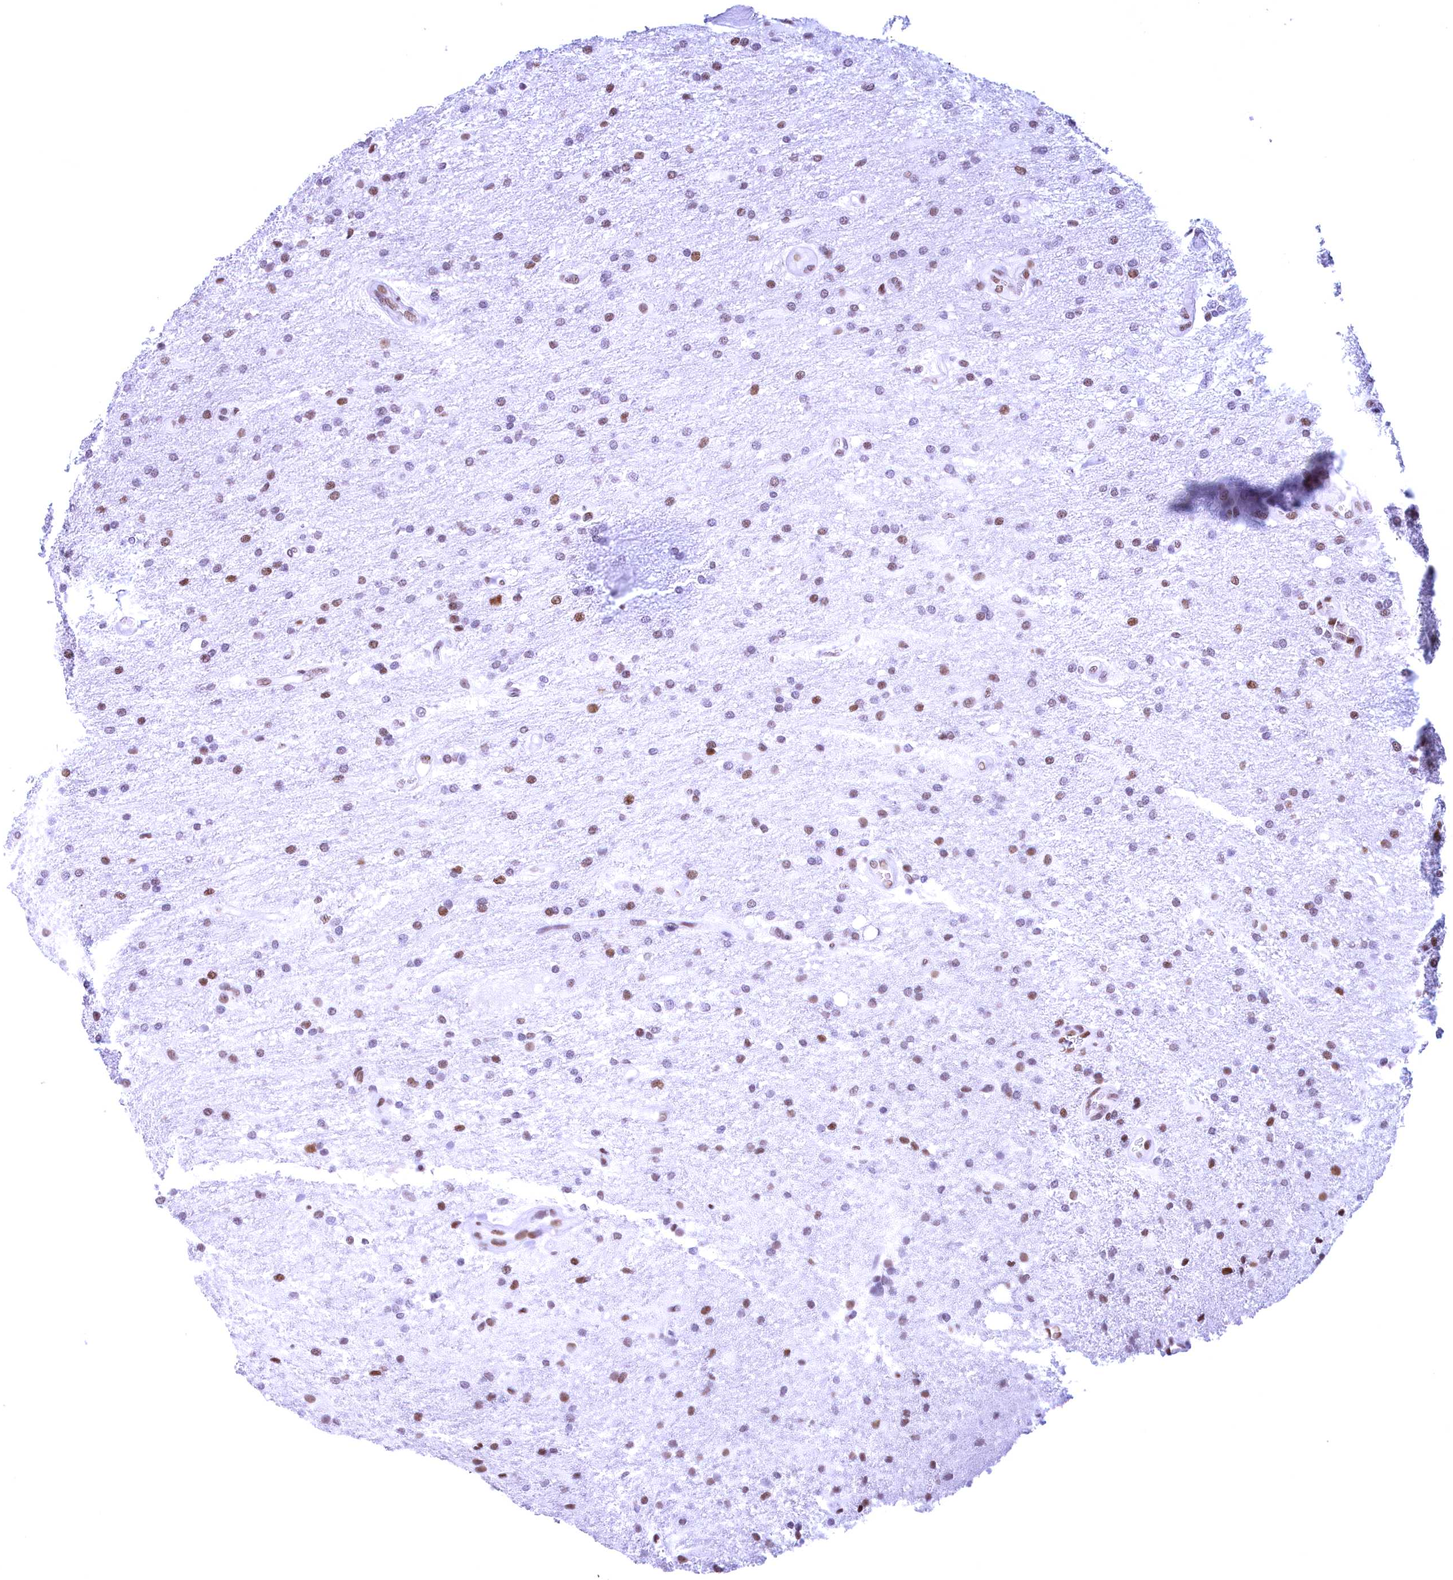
{"staining": {"intensity": "moderate", "quantity": "25%-75%", "location": "nuclear"}, "tissue": "glioma", "cell_type": "Tumor cells", "image_type": "cancer", "snomed": [{"axis": "morphology", "description": "Glioma, malignant, Low grade"}, {"axis": "topography", "description": "Brain"}], "caption": "Immunohistochemical staining of human glioma exhibits medium levels of moderate nuclear protein expression in approximately 25%-75% of tumor cells.", "gene": "CDC26", "patient": {"sex": "male", "age": 66}}